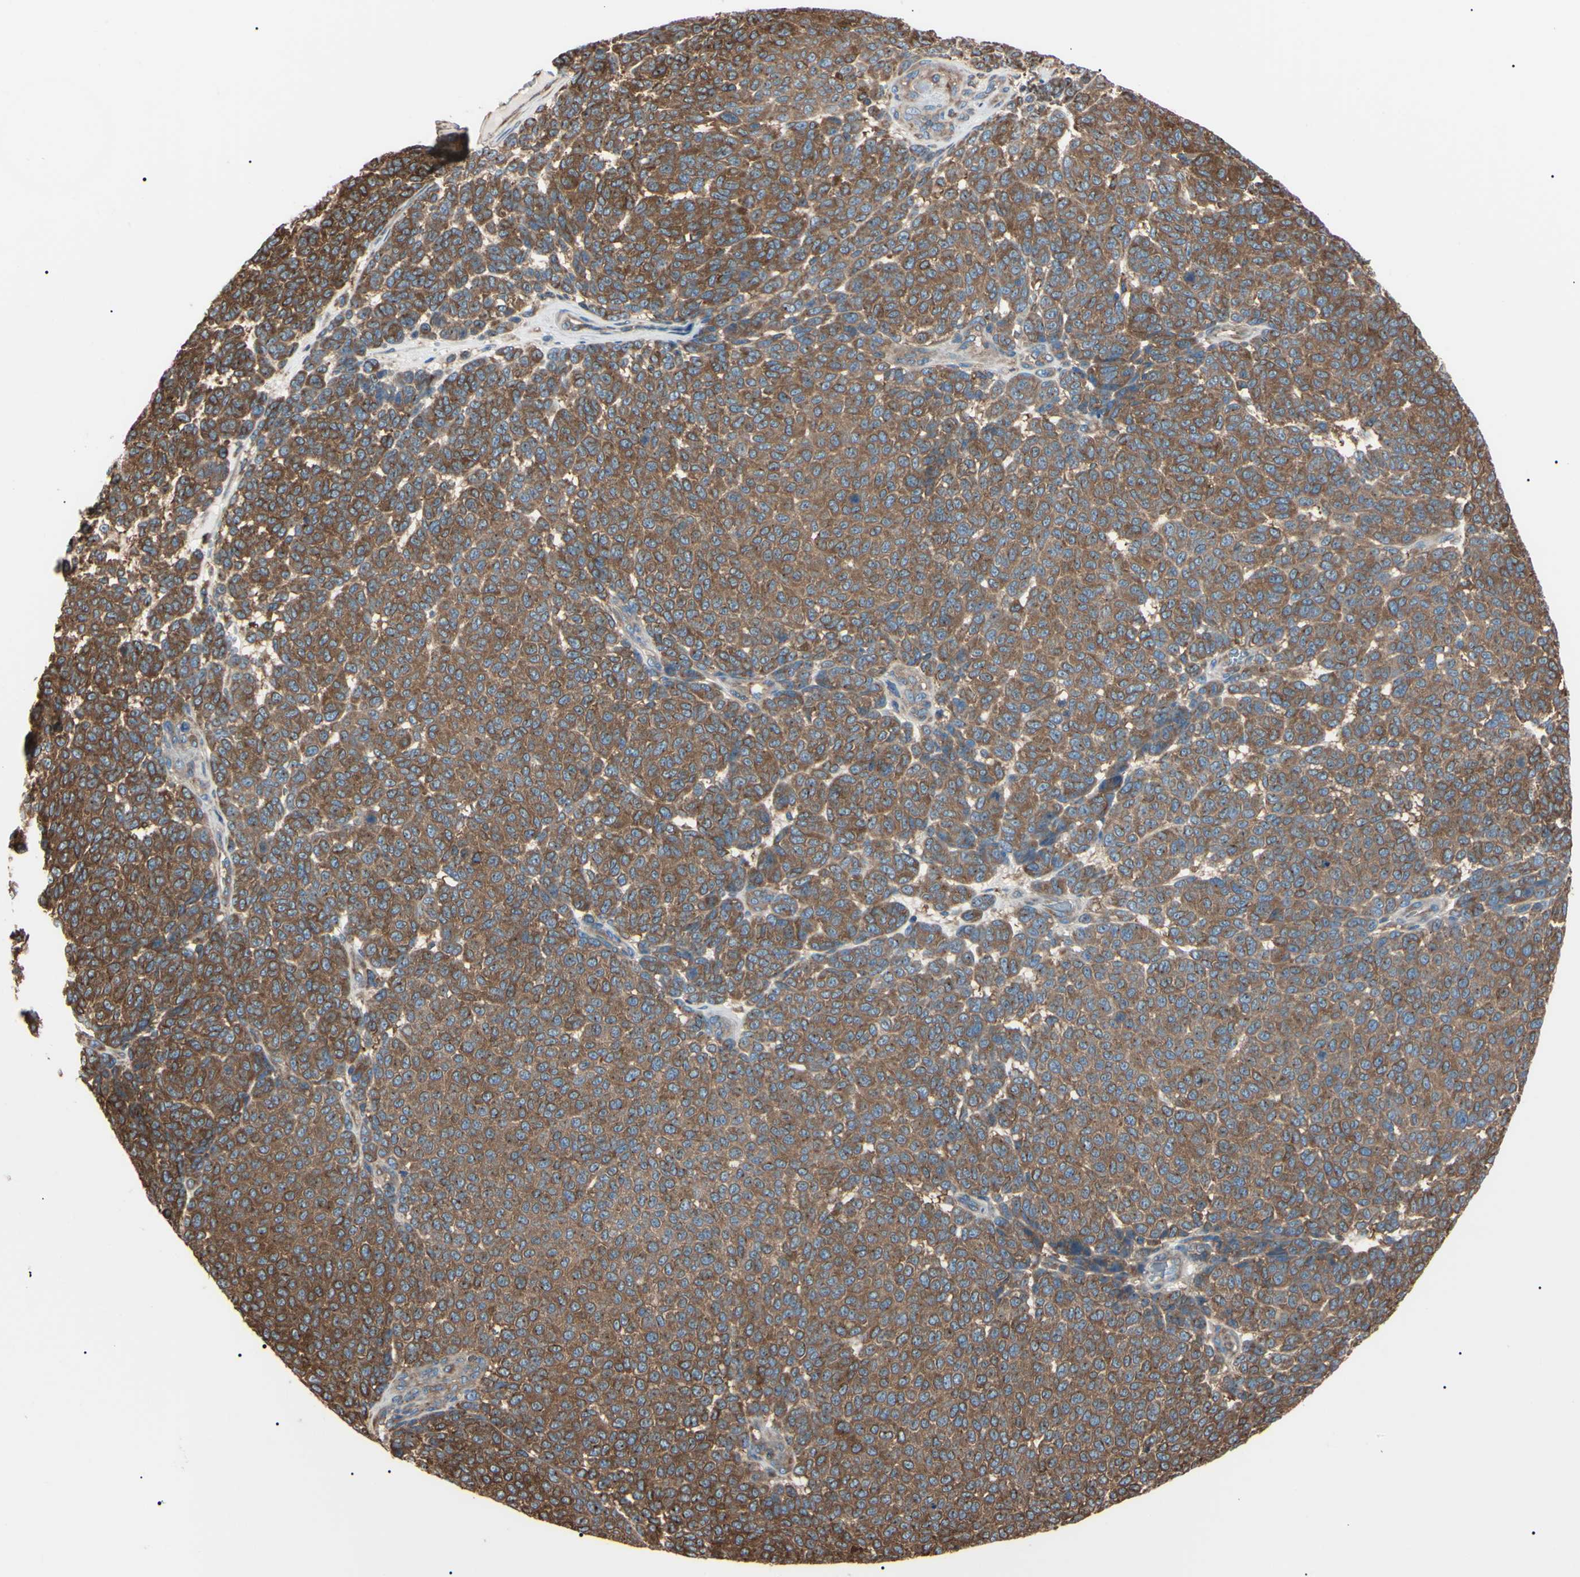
{"staining": {"intensity": "moderate", "quantity": ">75%", "location": "cytoplasmic/membranous"}, "tissue": "melanoma", "cell_type": "Tumor cells", "image_type": "cancer", "snomed": [{"axis": "morphology", "description": "Malignant melanoma, NOS"}, {"axis": "topography", "description": "Skin"}], "caption": "Immunohistochemical staining of melanoma demonstrates moderate cytoplasmic/membranous protein positivity in about >75% of tumor cells.", "gene": "PRKACA", "patient": {"sex": "male", "age": 59}}